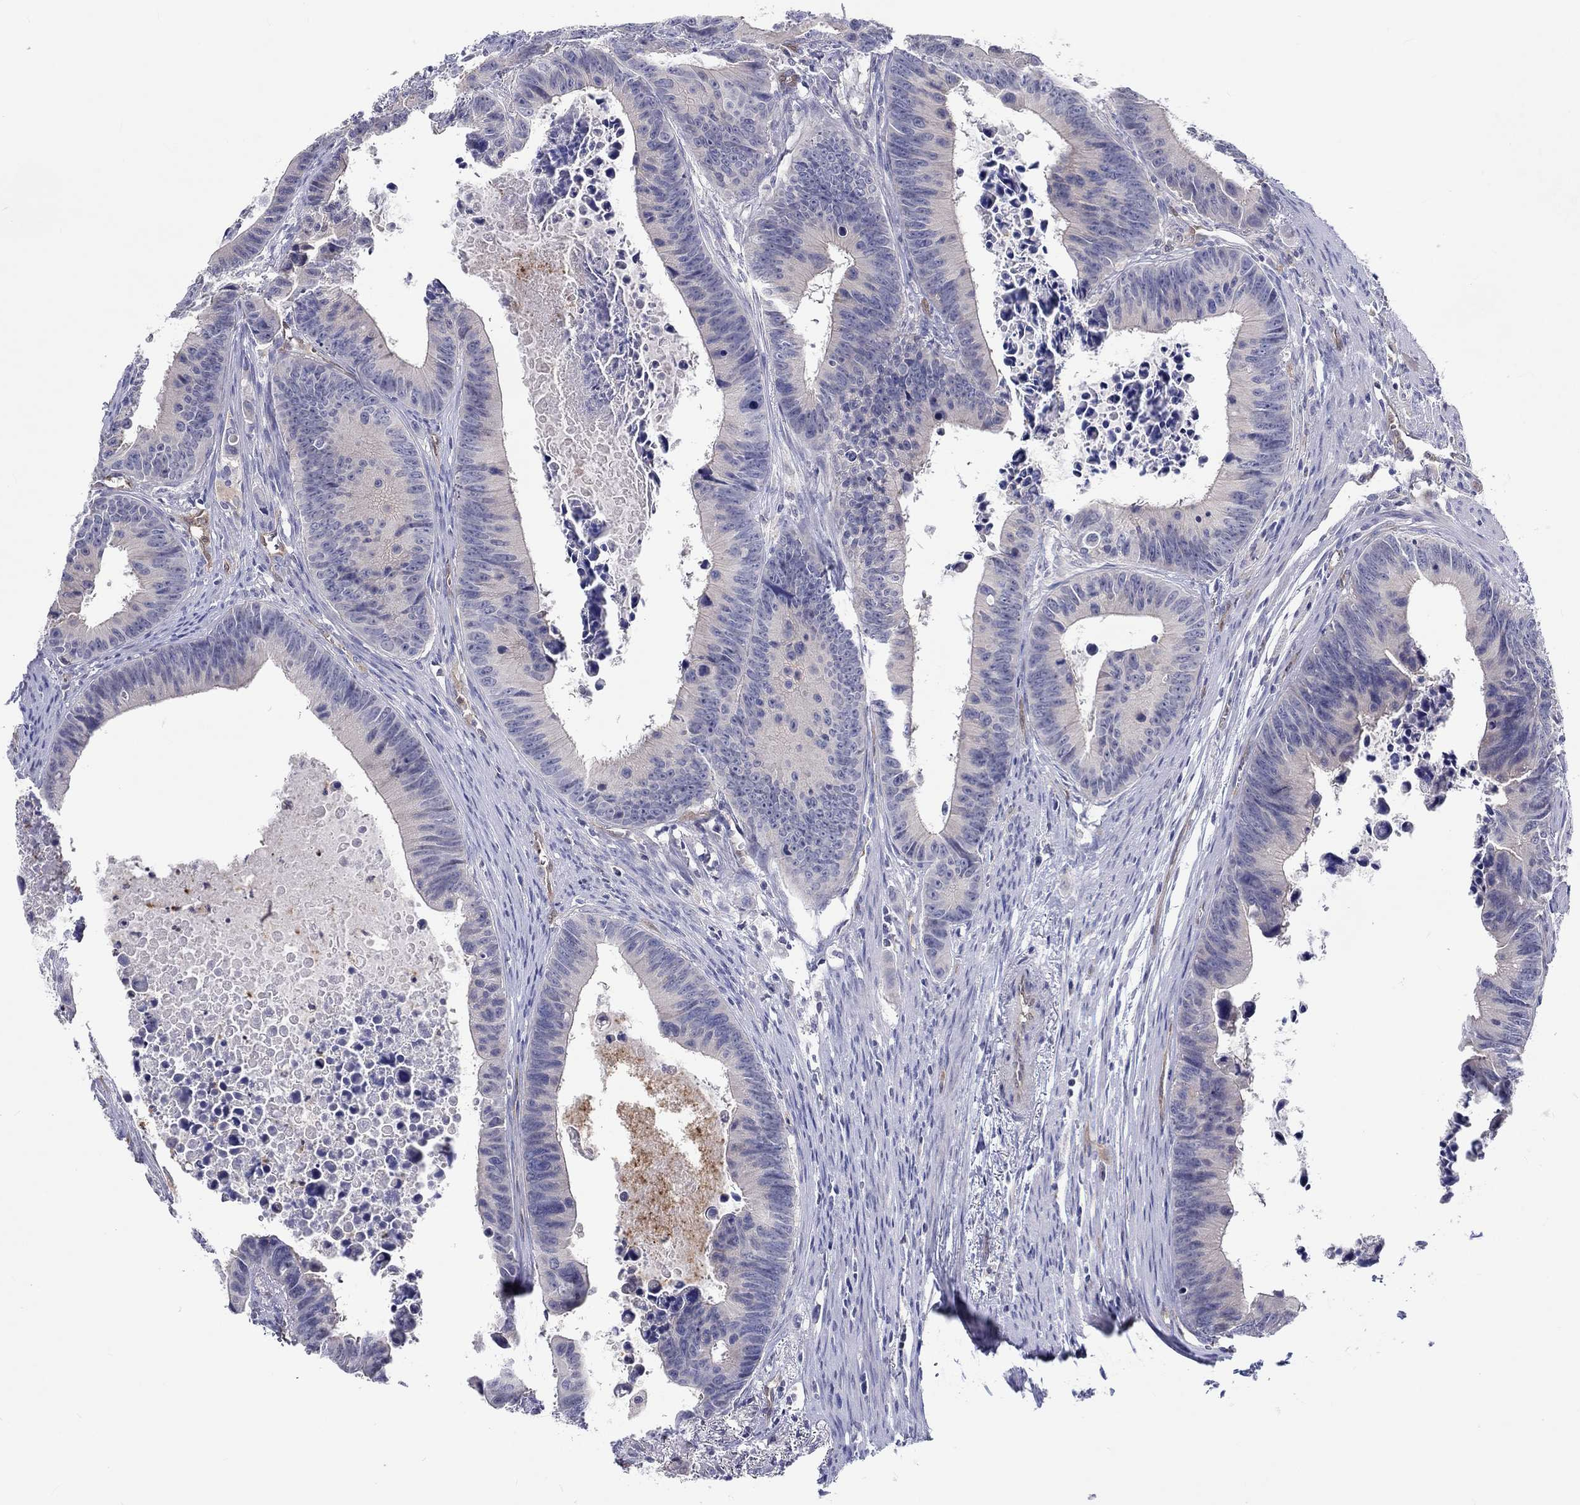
{"staining": {"intensity": "negative", "quantity": "none", "location": "none"}, "tissue": "colorectal cancer", "cell_type": "Tumor cells", "image_type": "cancer", "snomed": [{"axis": "morphology", "description": "Adenocarcinoma, NOS"}, {"axis": "topography", "description": "Colon"}], "caption": "A high-resolution photomicrograph shows immunohistochemistry staining of colorectal cancer (adenocarcinoma), which demonstrates no significant positivity in tumor cells.", "gene": "ABCG4", "patient": {"sex": "female", "age": 87}}